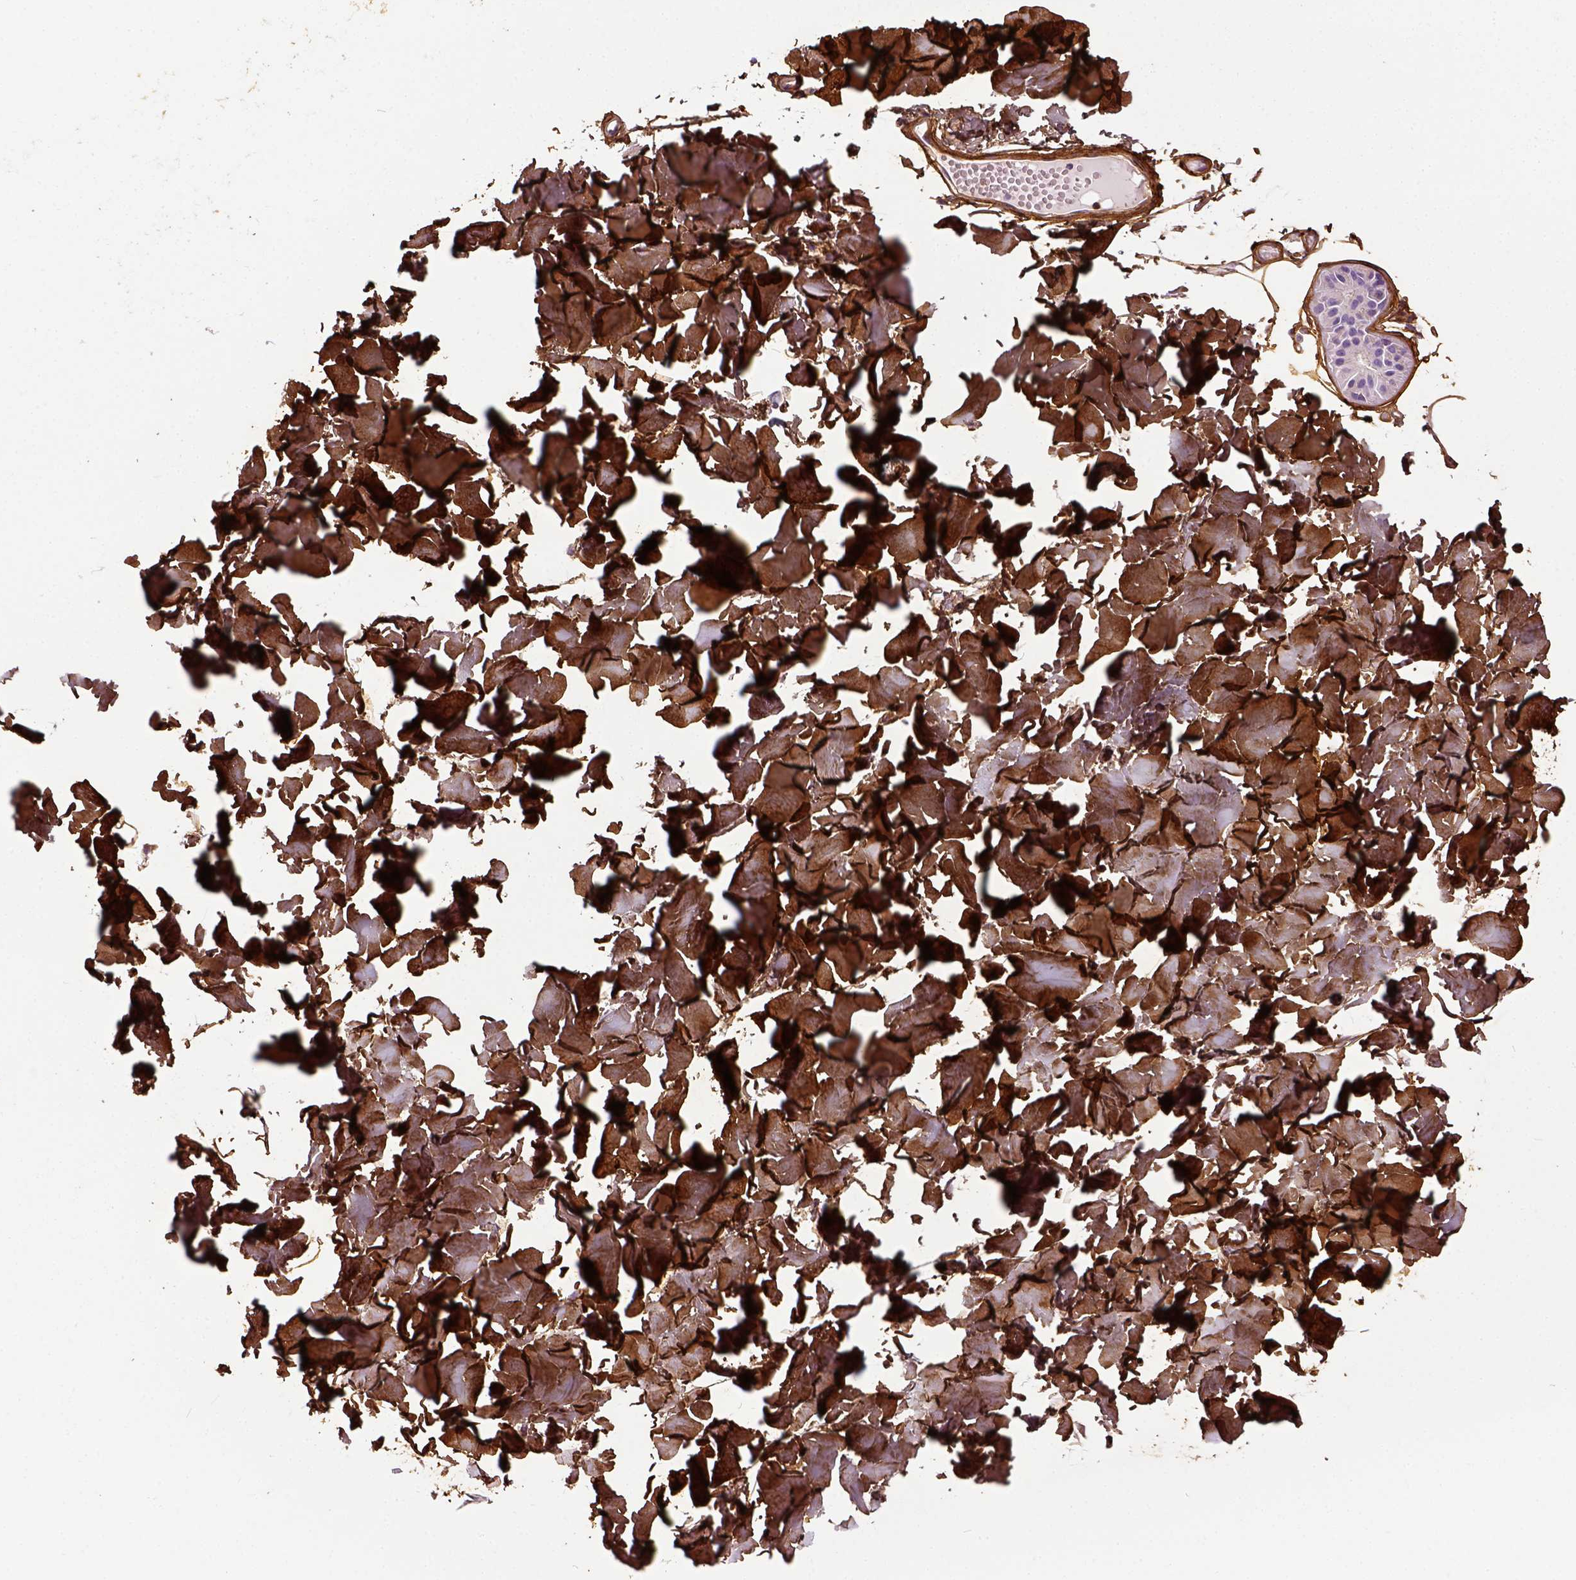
{"staining": {"intensity": "strong", "quantity": ">75%", "location": "cytoplasmic/membranous"}, "tissue": "adipose tissue", "cell_type": "Adipocytes", "image_type": "normal", "snomed": [{"axis": "morphology", "description": "Normal tissue, NOS"}, {"axis": "topography", "description": "Skin"}, {"axis": "topography", "description": "Peripheral nerve tissue"}], "caption": "Protein expression analysis of unremarkable adipose tissue shows strong cytoplasmic/membranous positivity in about >75% of adipocytes. Ihc stains the protein in brown and the nuclei are stained blue.", "gene": "COL6A2", "patient": {"sex": "female", "age": 45}}